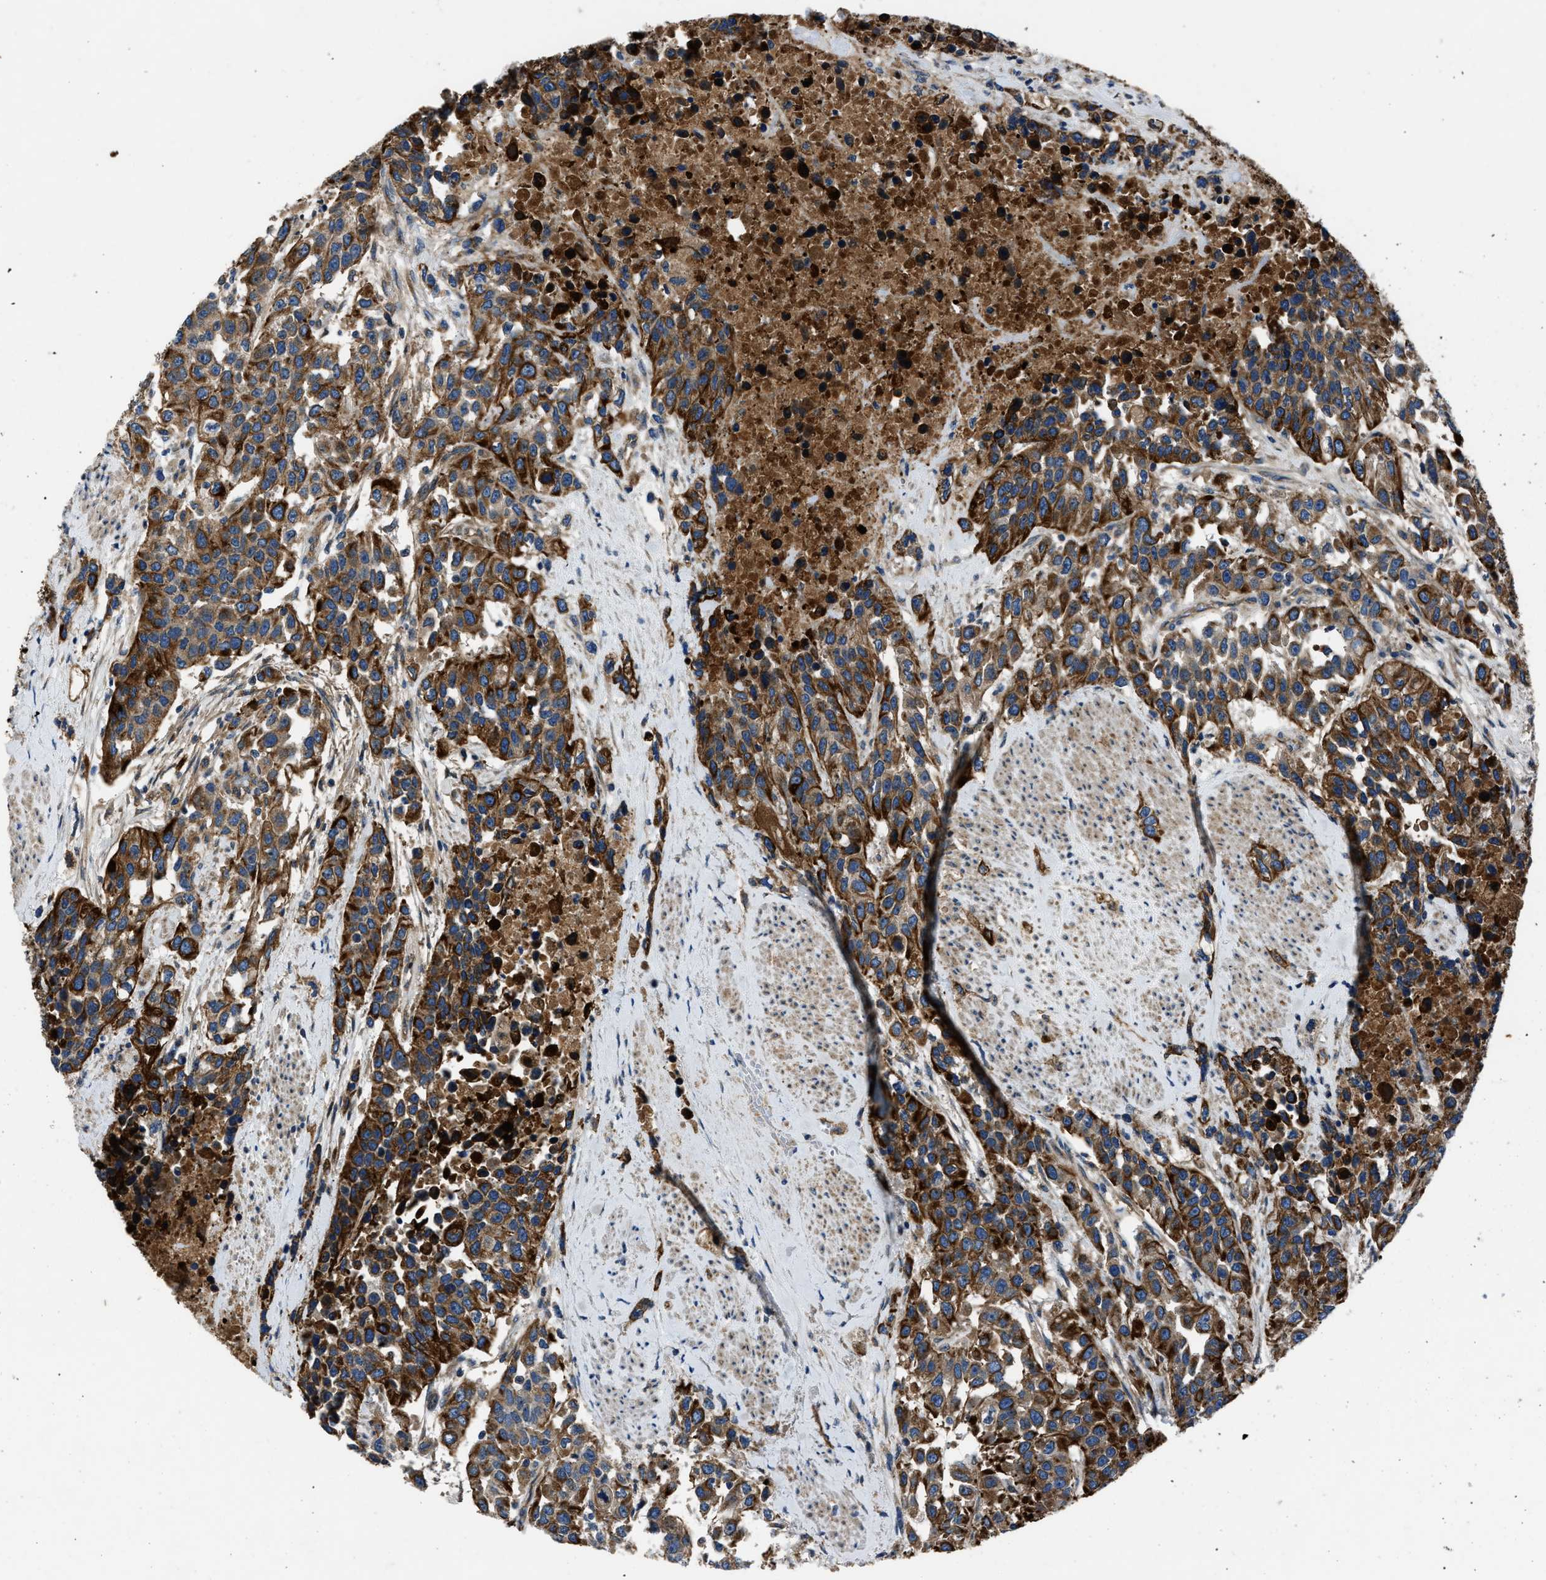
{"staining": {"intensity": "strong", "quantity": ">75%", "location": "cytoplasmic/membranous"}, "tissue": "urothelial cancer", "cell_type": "Tumor cells", "image_type": "cancer", "snomed": [{"axis": "morphology", "description": "Urothelial carcinoma, High grade"}, {"axis": "topography", "description": "Urinary bladder"}], "caption": "Human urothelial cancer stained with a brown dye reveals strong cytoplasmic/membranous positive expression in about >75% of tumor cells.", "gene": "ERC1", "patient": {"sex": "female", "age": 80}}